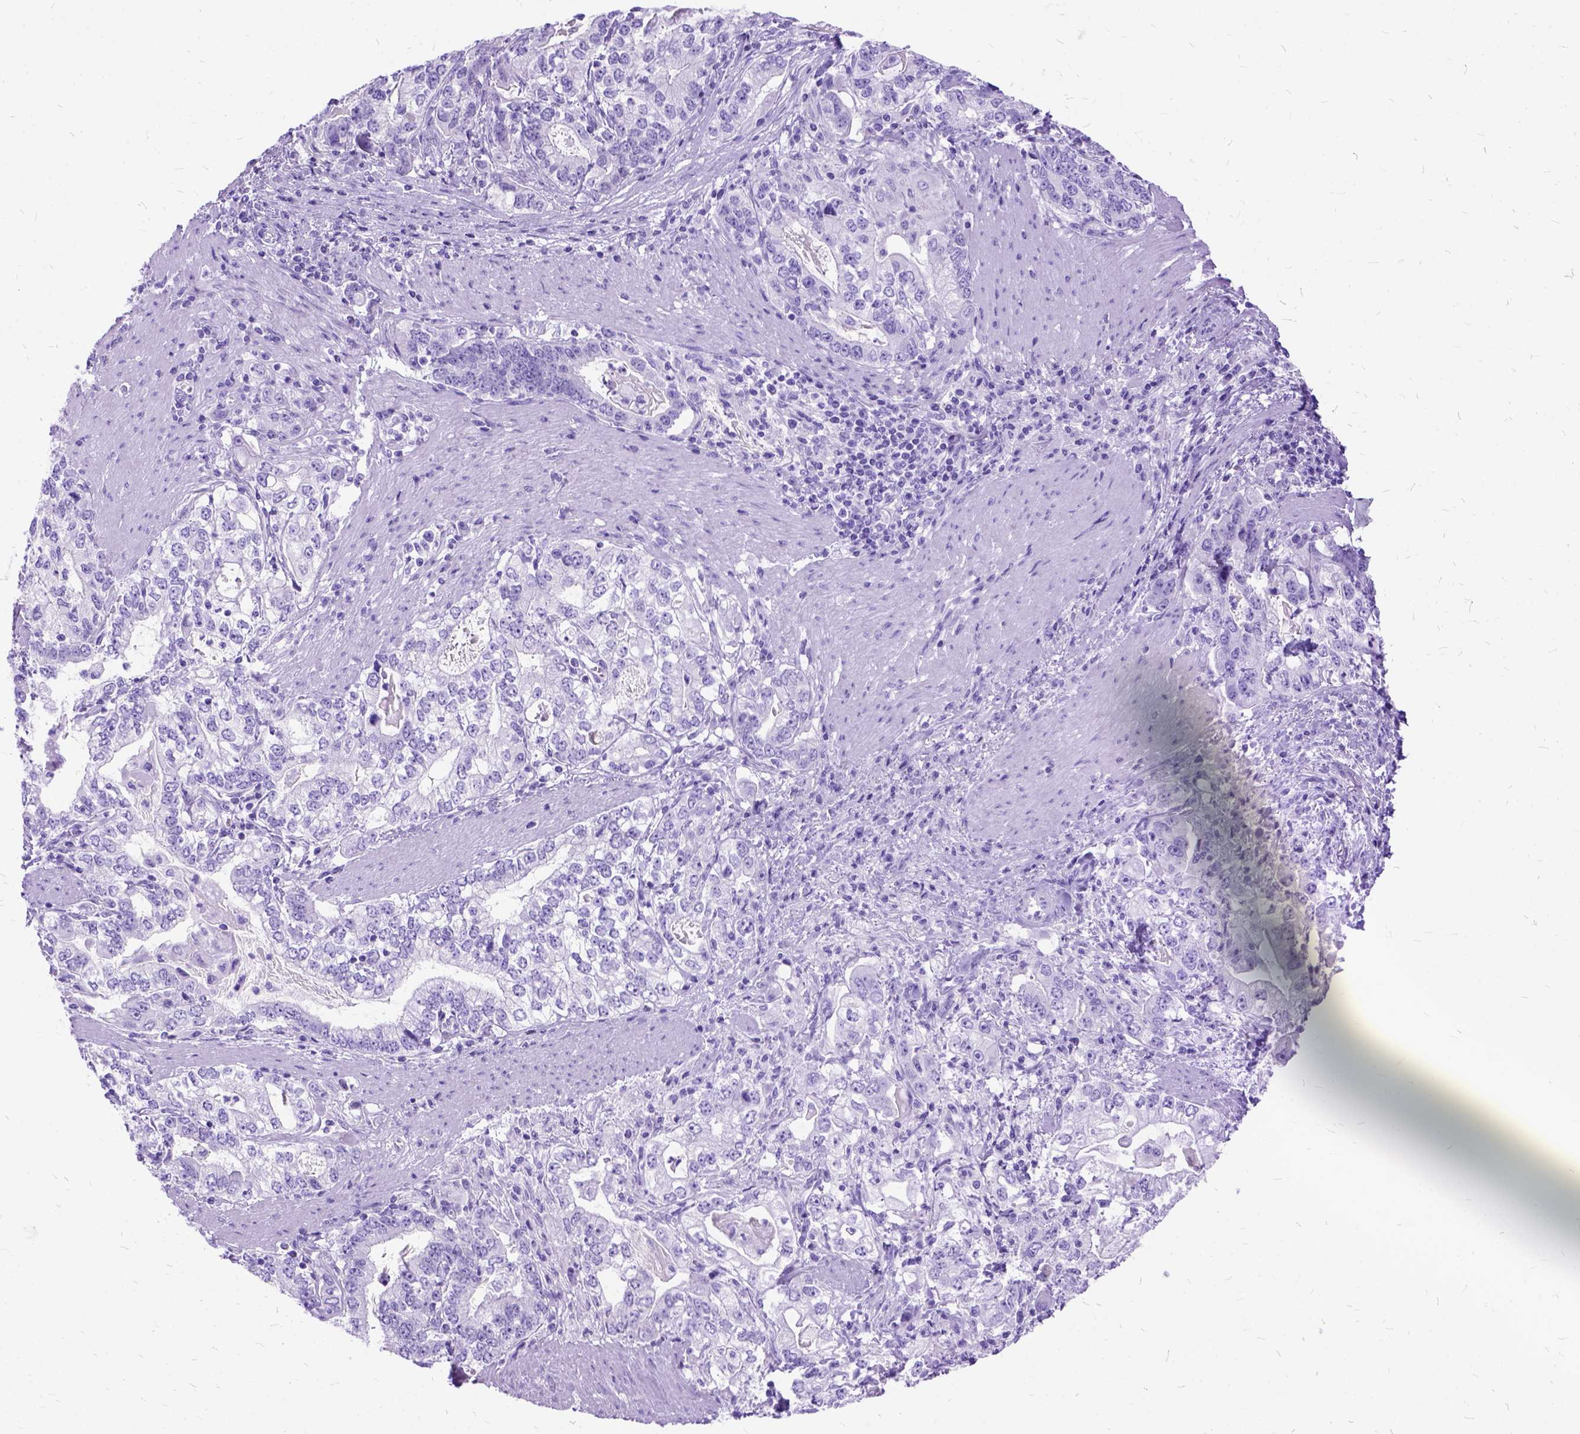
{"staining": {"intensity": "negative", "quantity": "none", "location": "none"}, "tissue": "stomach cancer", "cell_type": "Tumor cells", "image_type": "cancer", "snomed": [{"axis": "morphology", "description": "Adenocarcinoma, NOS"}, {"axis": "topography", "description": "Stomach, lower"}], "caption": "Tumor cells show no significant protein staining in stomach cancer (adenocarcinoma).", "gene": "DNAH2", "patient": {"sex": "female", "age": 72}}